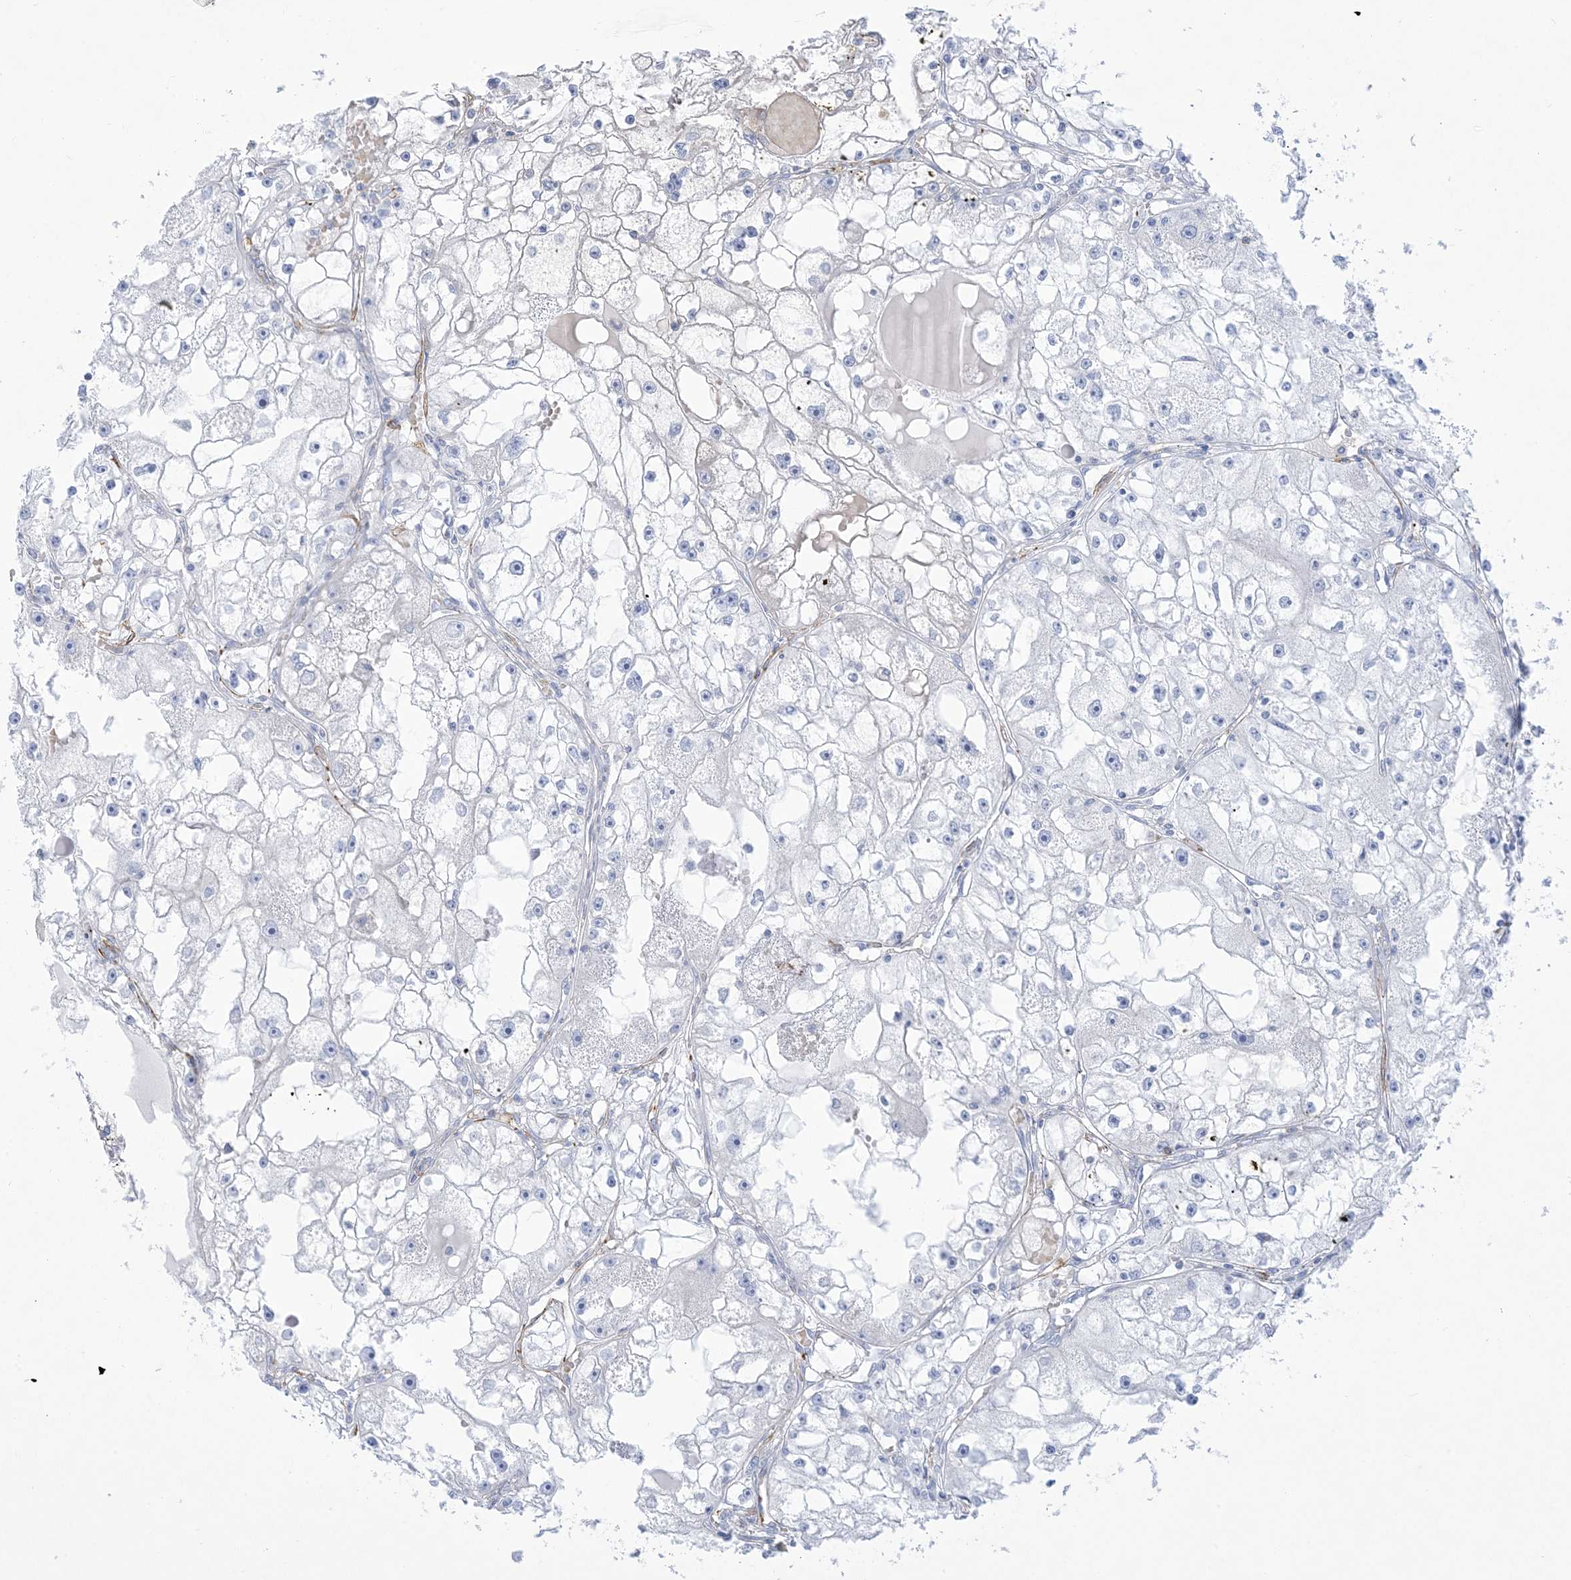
{"staining": {"intensity": "negative", "quantity": "none", "location": "none"}, "tissue": "renal cancer", "cell_type": "Tumor cells", "image_type": "cancer", "snomed": [{"axis": "morphology", "description": "Adenocarcinoma, NOS"}, {"axis": "topography", "description": "Kidney"}], "caption": "An IHC histopathology image of renal cancer (adenocarcinoma) is shown. There is no staining in tumor cells of renal cancer (adenocarcinoma).", "gene": "B3GNT7", "patient": {"sex": "male", "age": 56}}